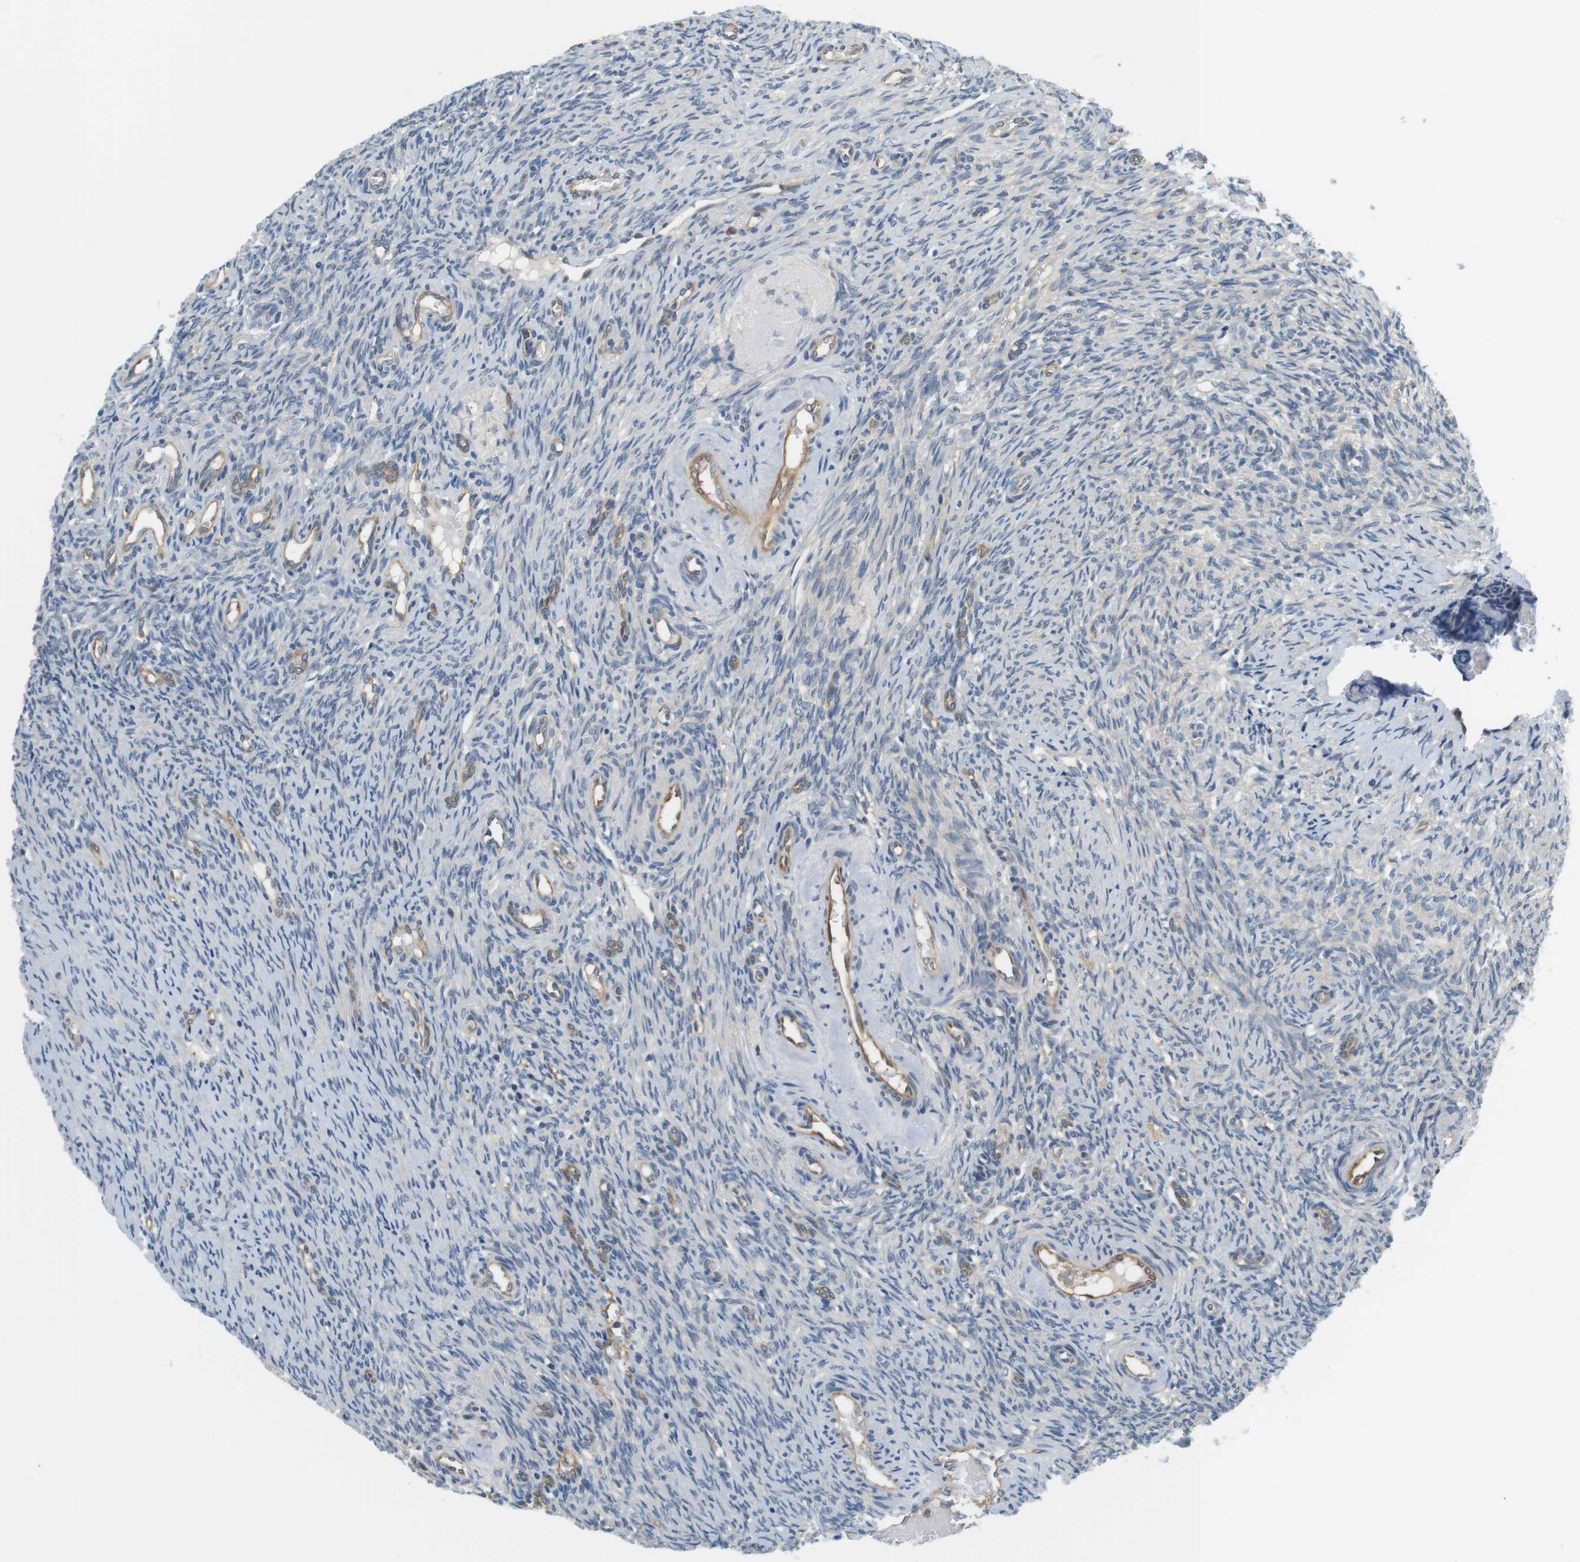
{"staining": {"intensity": "moderate", "quantity": ">75%", "location": "cytoplasmic/membranous"}, "tissue": "ovary", "cell_type": "Follicle cells", "image_type": "normal", "snomed": [{"axis": "morphology", "description": "Normal tissue, NOS"}, {"axis": "topography", "description": "Ovary"}], "caption": "The image reveals a brown stain indicating the presence of a protein in the cytoplasmic/membranous of follicle cells in ovary. (DAB IHC with brightfield microscopy, high magnification).", "gene": "SH3GLB1", "patient": {"sex": "female", "age": 41}}